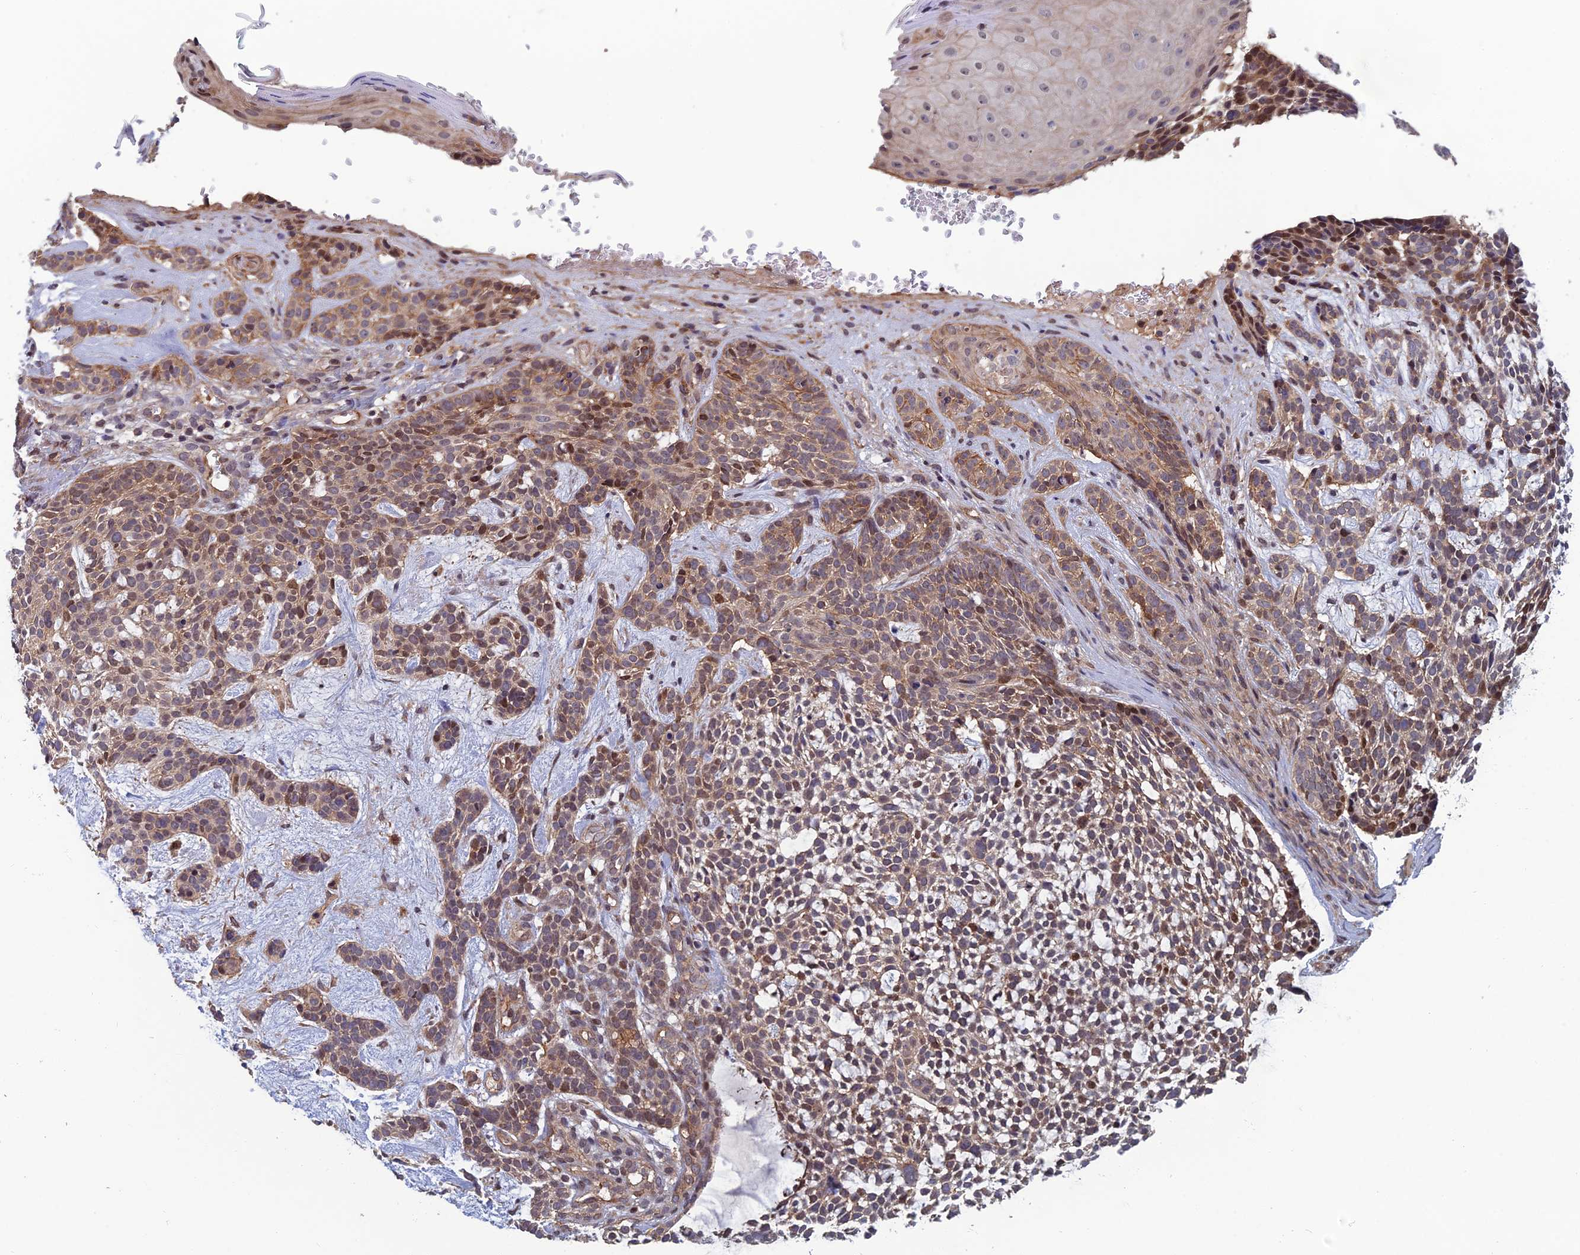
{"staining": {"intensity": "moderate", "quantity": "25%-75%", "location": "cytoplasmic/membranous,nuclear"}, "tissue": "skin cancer", "cell_type": "Tumor cells", "image_type": "cancer", "snomed": [{"axis": "morphology", "description": "Basal cell carcinoma"}, {"axis": "topography", "description": "Skin"}], "caption": "IHC of human basal cell carcinoma (skin) exhibits medium levels of moderate cytoplasmic/membranous and nuclear expression in approximately 25%-75% of tumor cells. Immunohistochemistry stains the protein of interest in brown and the nuclei are stained blue.", "gene": "CCDC183", "patient": {"sex": "male", "age": 71}}